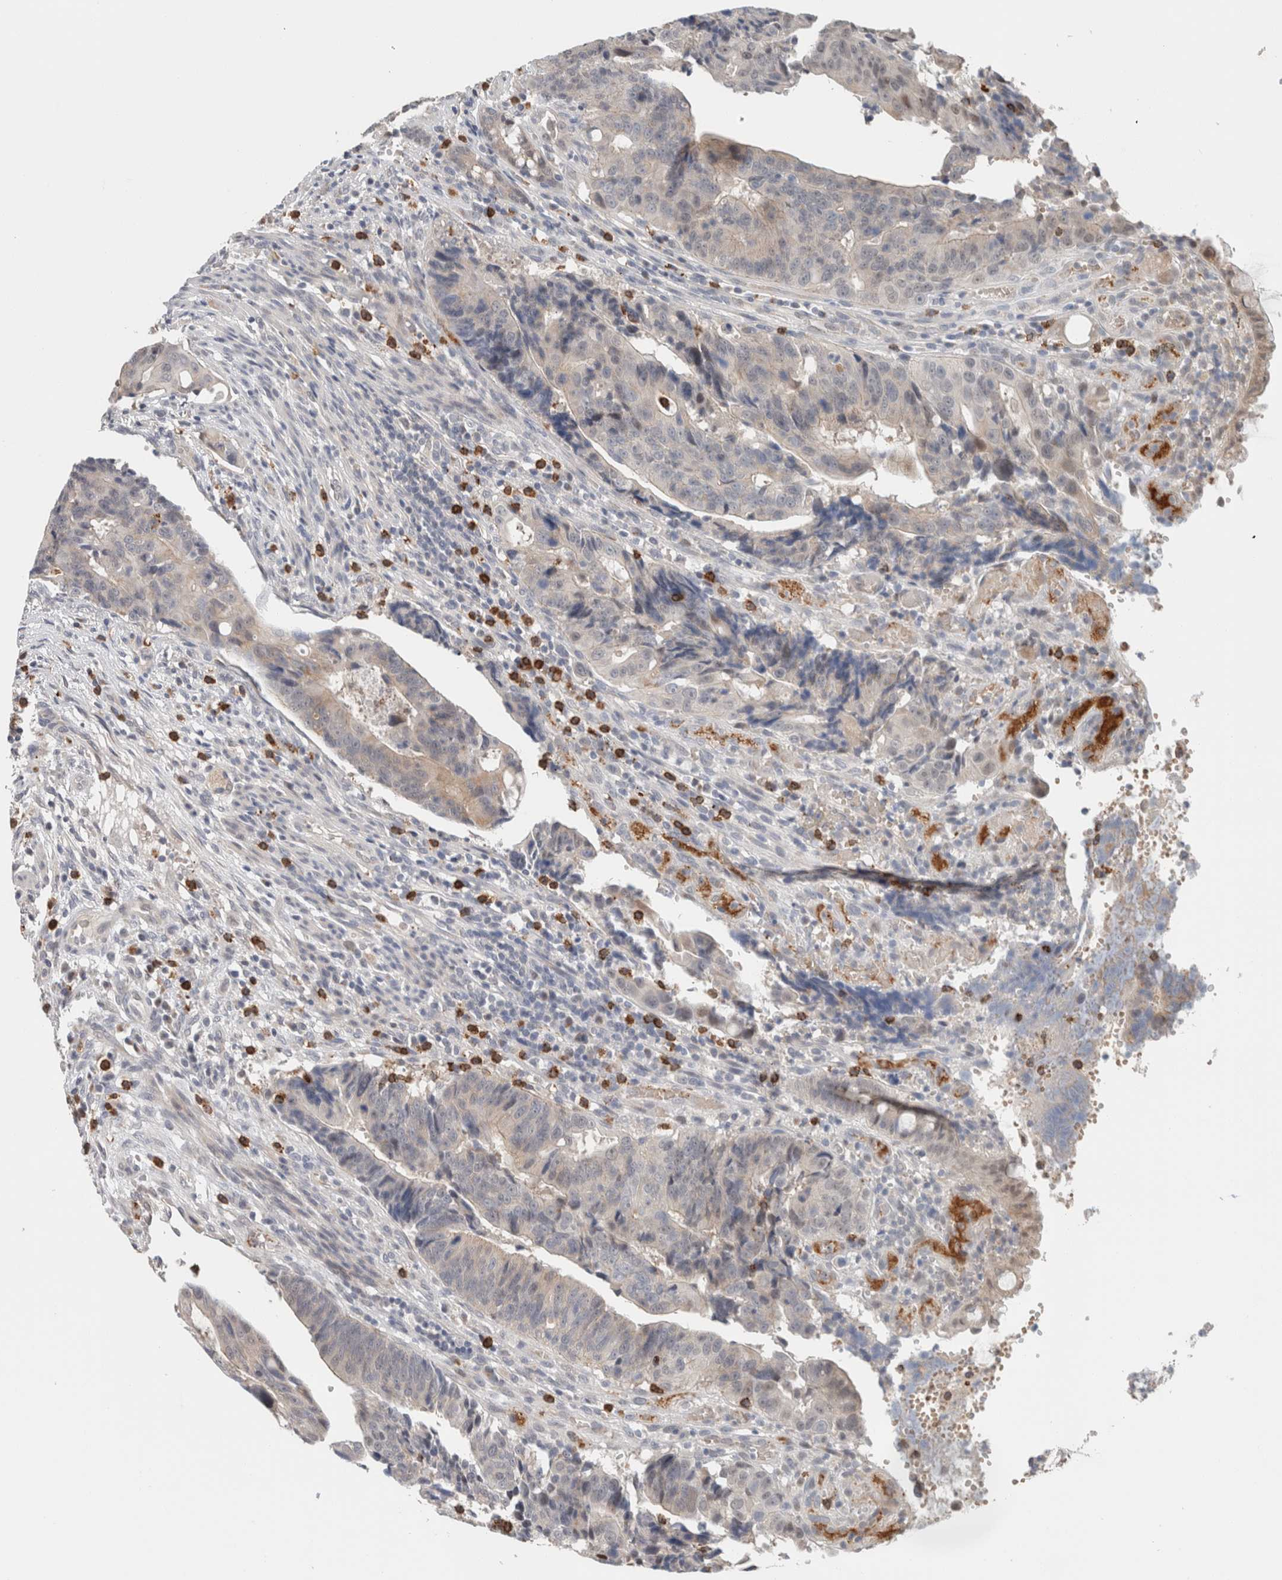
{"staining": {"intensity": "moderate", "quantity": "<25%", "location": "cytoplasmic/membranous"}, "tissue": "colorectal cancer", "cell_type": "Tumor cells", "image_type": "cancer", "snomed": [{"axis": "morphology", "description": "Adenocarcinoma, NOS"}, {"axis": "topography", "description": "Colon"}], "caption": "This image exhibits immunohistochemistry (IHC) staining of human colorectal adenocarcinoma, with low moderate cytoplasmic/membranous expression in about <25% of tumor cells.", "gene": "CRAT", "patient": {"sex": "female", "age": 57}}